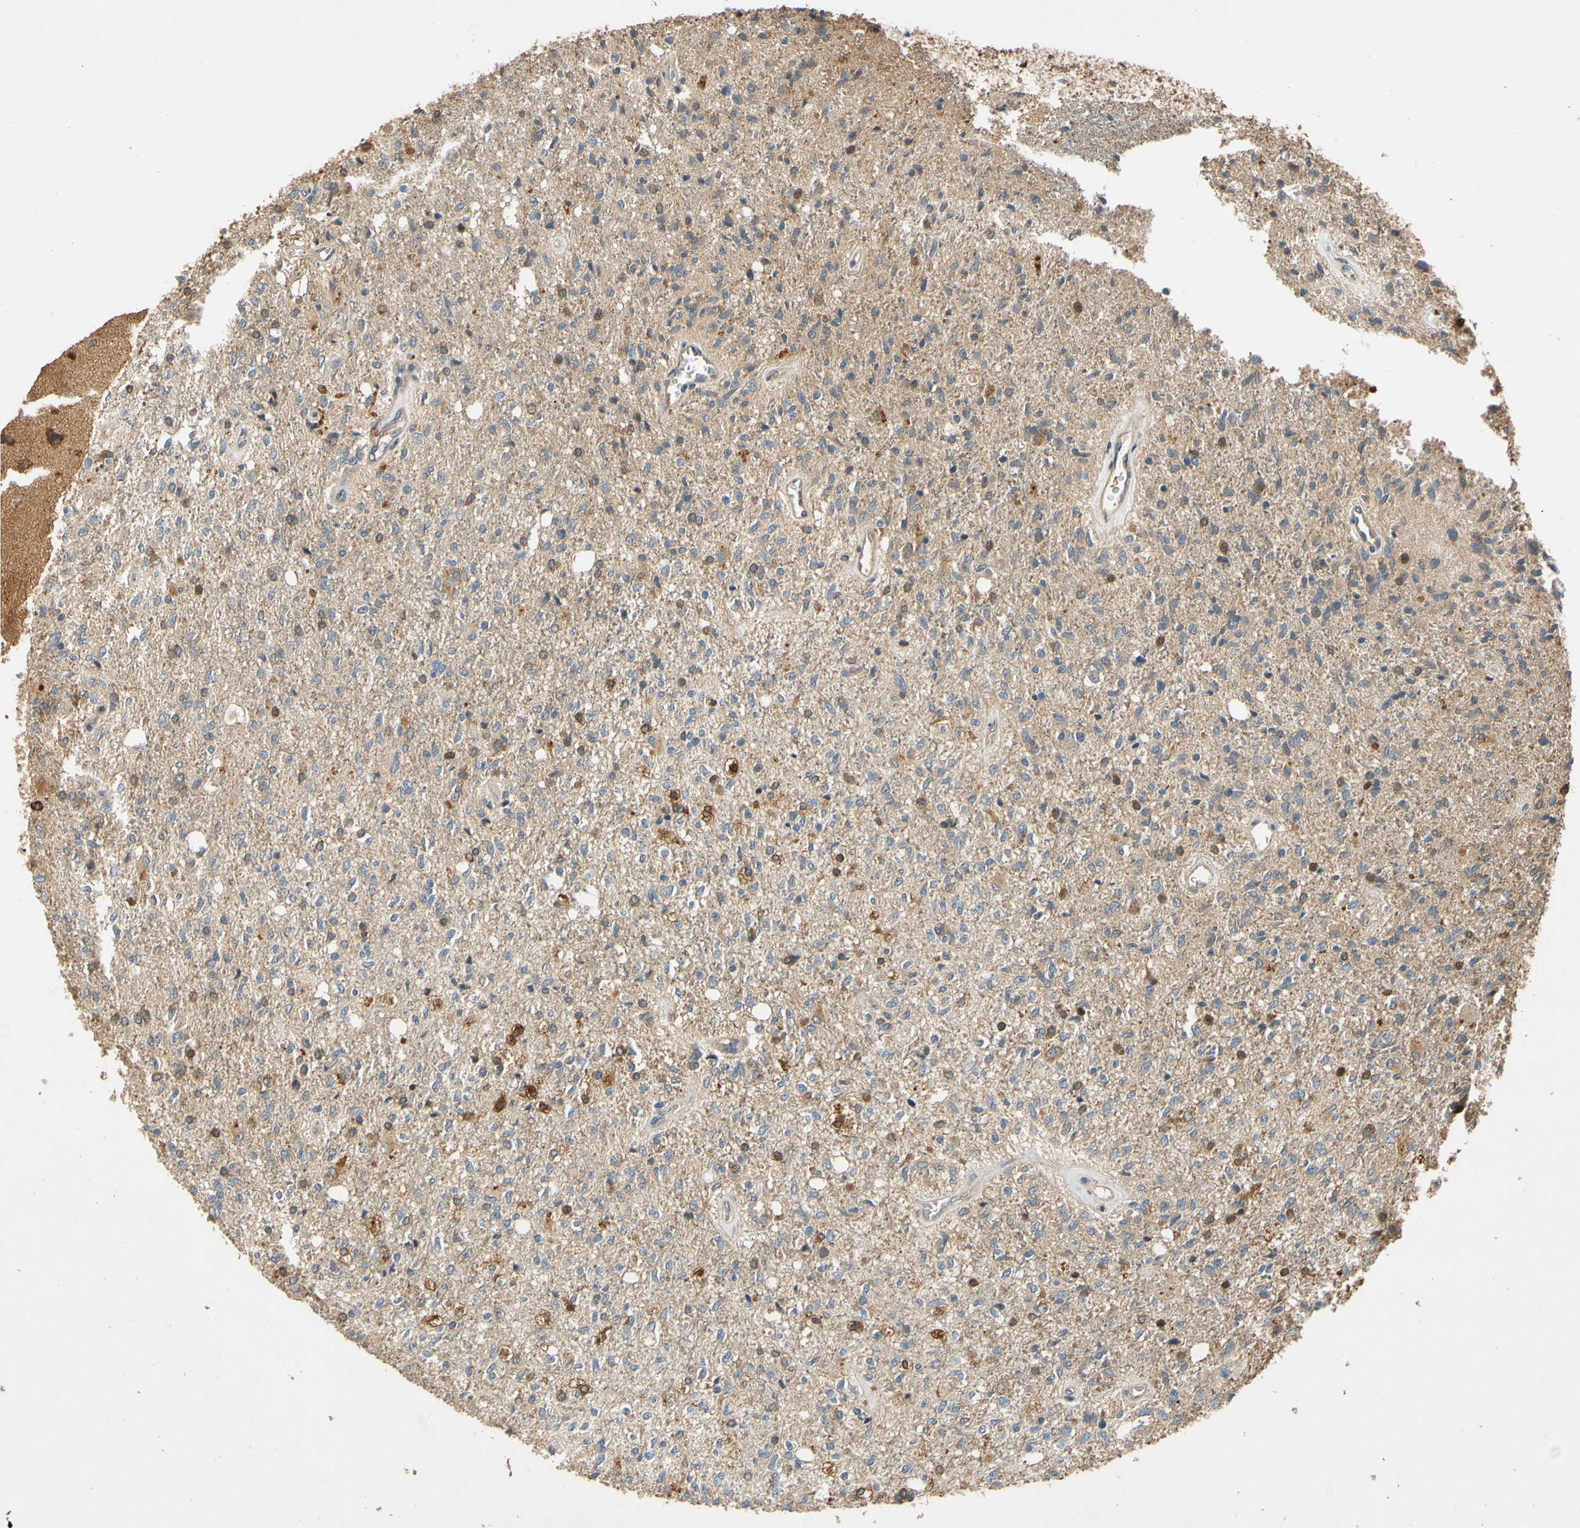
{"staining": {"intensity": "moderate", "quantity": "25%-75%", "location": "cytoplasmic/membranous"}, "tissue": "glioma", "cell_type": "Tumor cells", "image_type": "cancer", "snomed": [{"axis": "morphology", "description": "Normal tissue, NOS"}, {"axis": "morphology", "description": "Glioma, malignant, High grade"}, {"axis": "topography", "description": "Cerebral cortex"}], "caption": "Human malignant high-grade glioma stained for a protein (brown) reveals moderate cytoplasmic/membranous positive staining in about 25%-75% of tumor cells.", "gene": "USP46", "patient": {"sex": "male", "age": 77}}